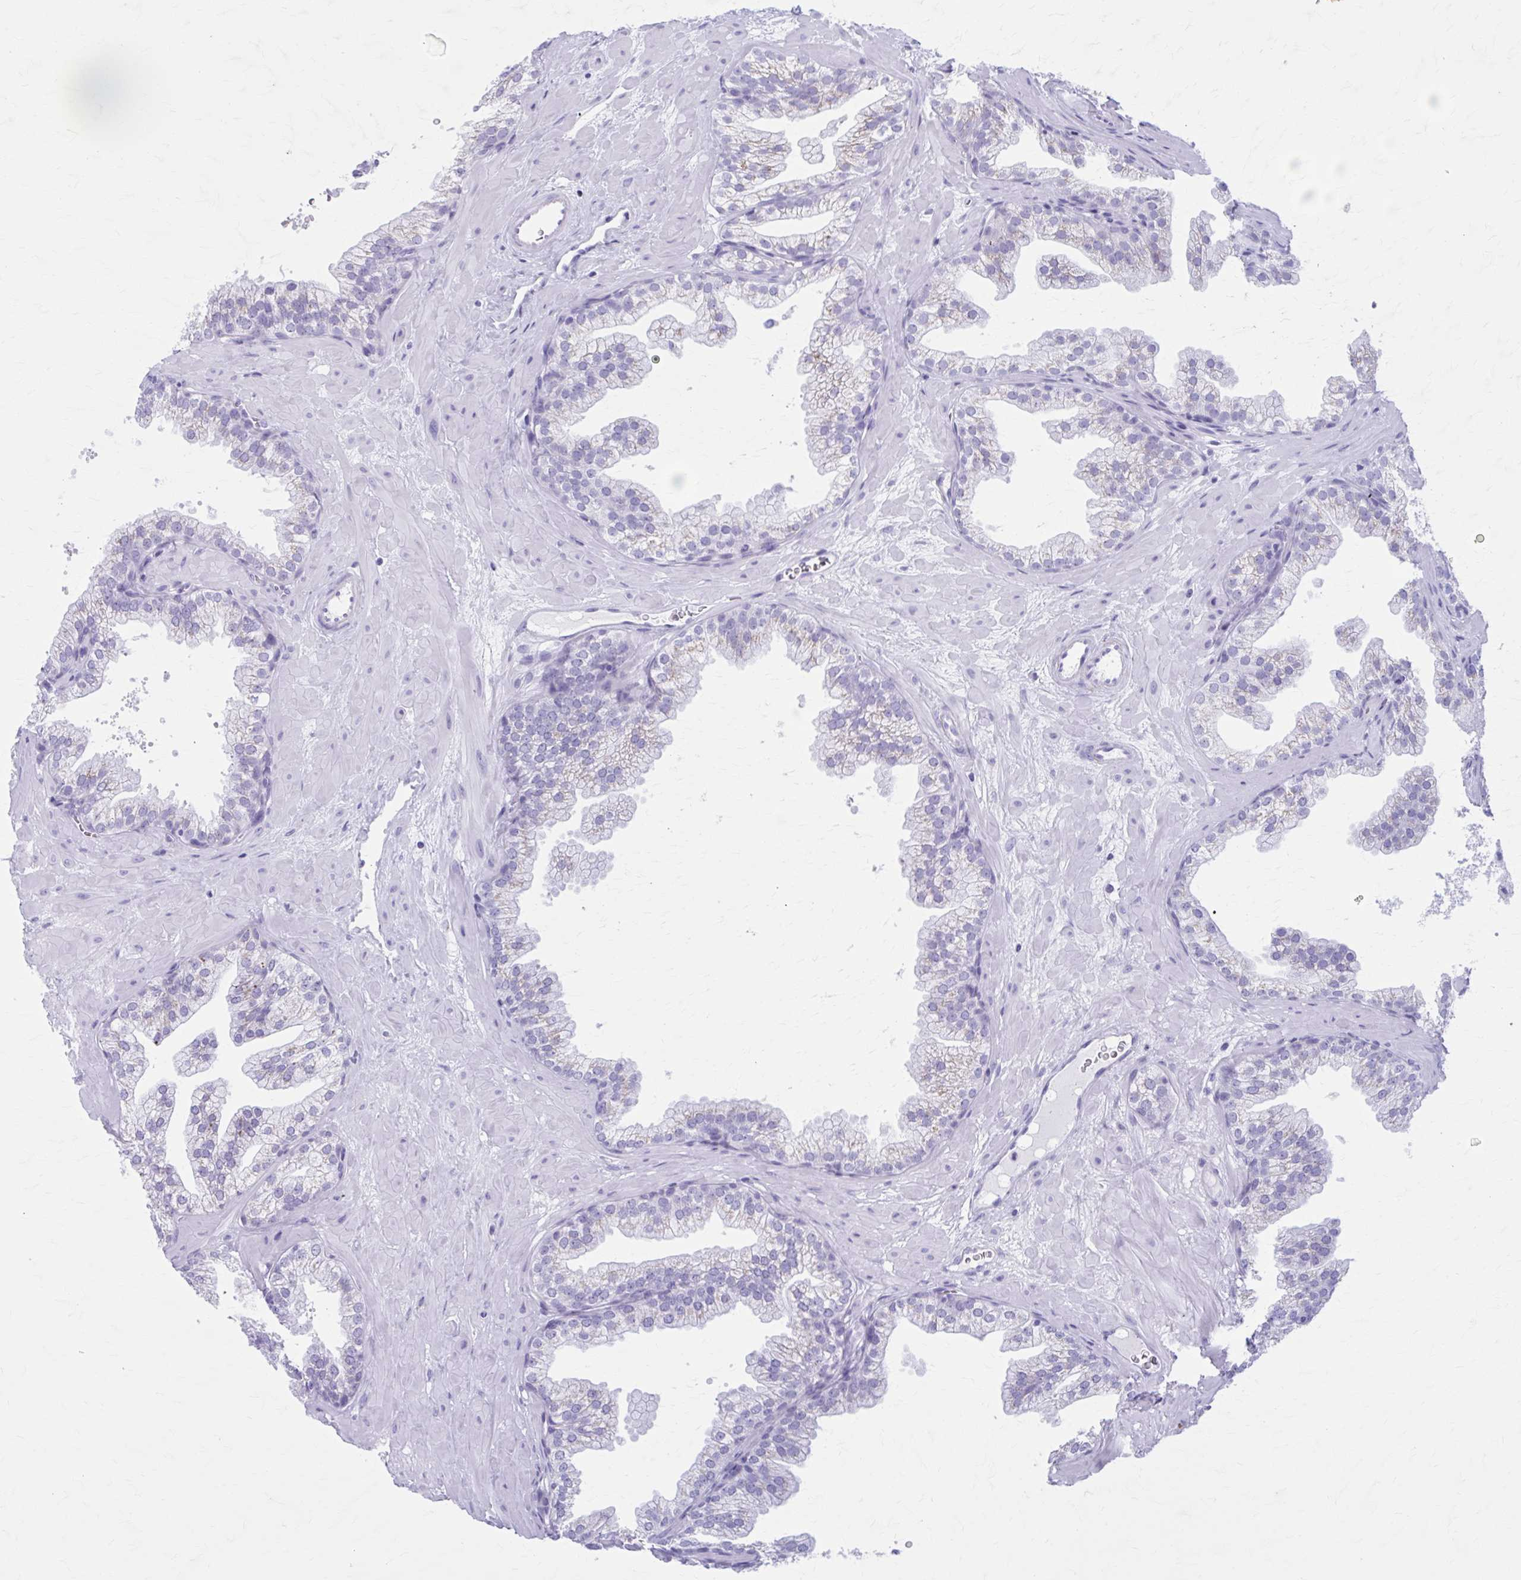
{"staining": {"intensity": "negative", "quantity": "none", "location": "none"}, "tissue": "prostate", "cell_type": "Glandular cells", "image_type": "normal", "snomed": [{"axis": "morphology", "description": "Normal tissue, NOS"}, {"axis": "topography", "description": "Prostate"}], "caption": "A high-resolution image shows IHC staining of normal prostate, which exhibits no significant expression in glandular cells.", "gene": "KCNE2", "patient": {"sex": "male", "age": 37}}